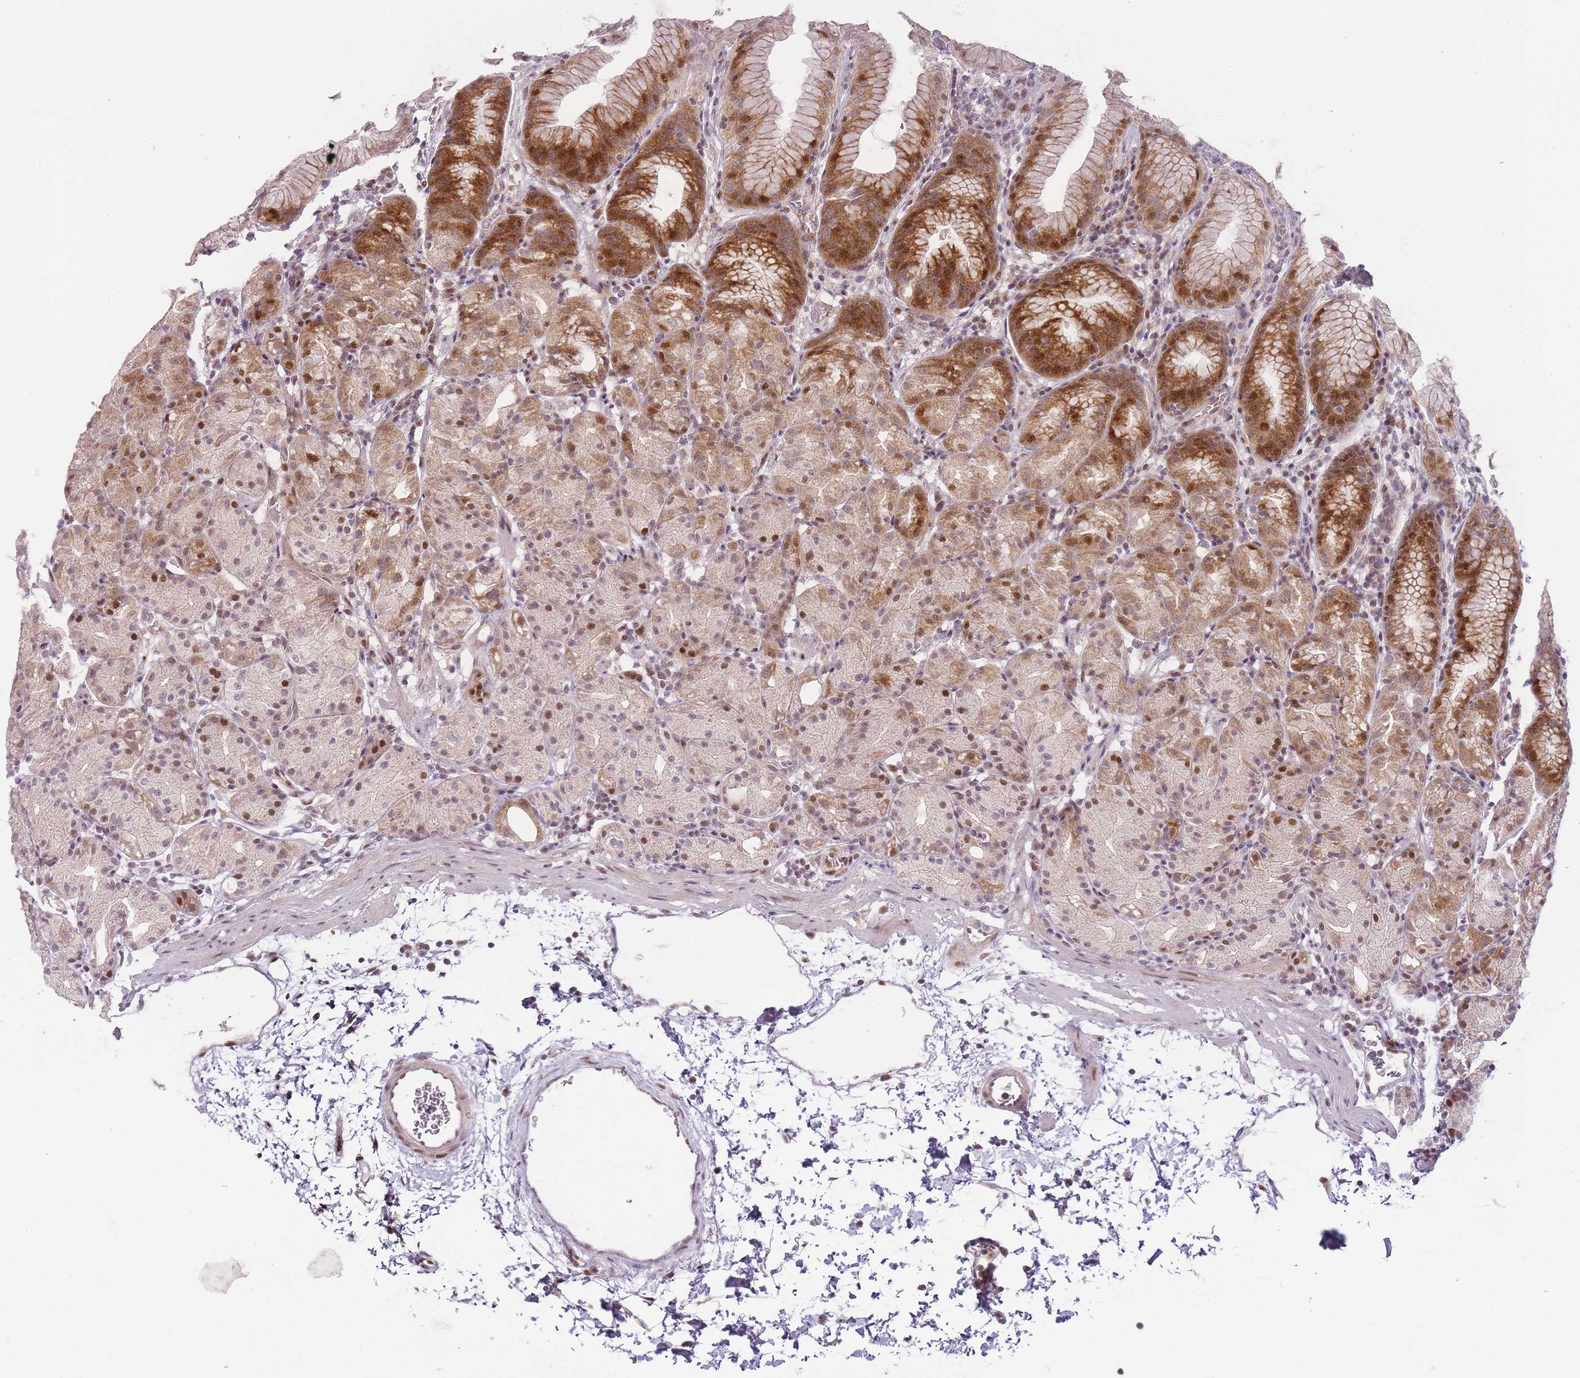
{"staining": {"intensity": "strong", "quantity": "25%-75%", "location": "cytoplasmic/membranous,nuclear"}, "tissue": "stomach", "cell_type": "Glandular cells", "image_type": "normal", "snomed": [{"axis": "morphology", "description": "Normal tissue, NOS"}, {"axis": "topography", "description": "Stomach, upper"}], "caption": "IHC image of normal human stomach stained for a protein (brown), which reveals high levels of strong cytoplasmic/membranous,nuclear expression in approximately 25%-75% of glandular cells.", "gene": "OGG1", "patient": {"sex": "male", "age": 48}}